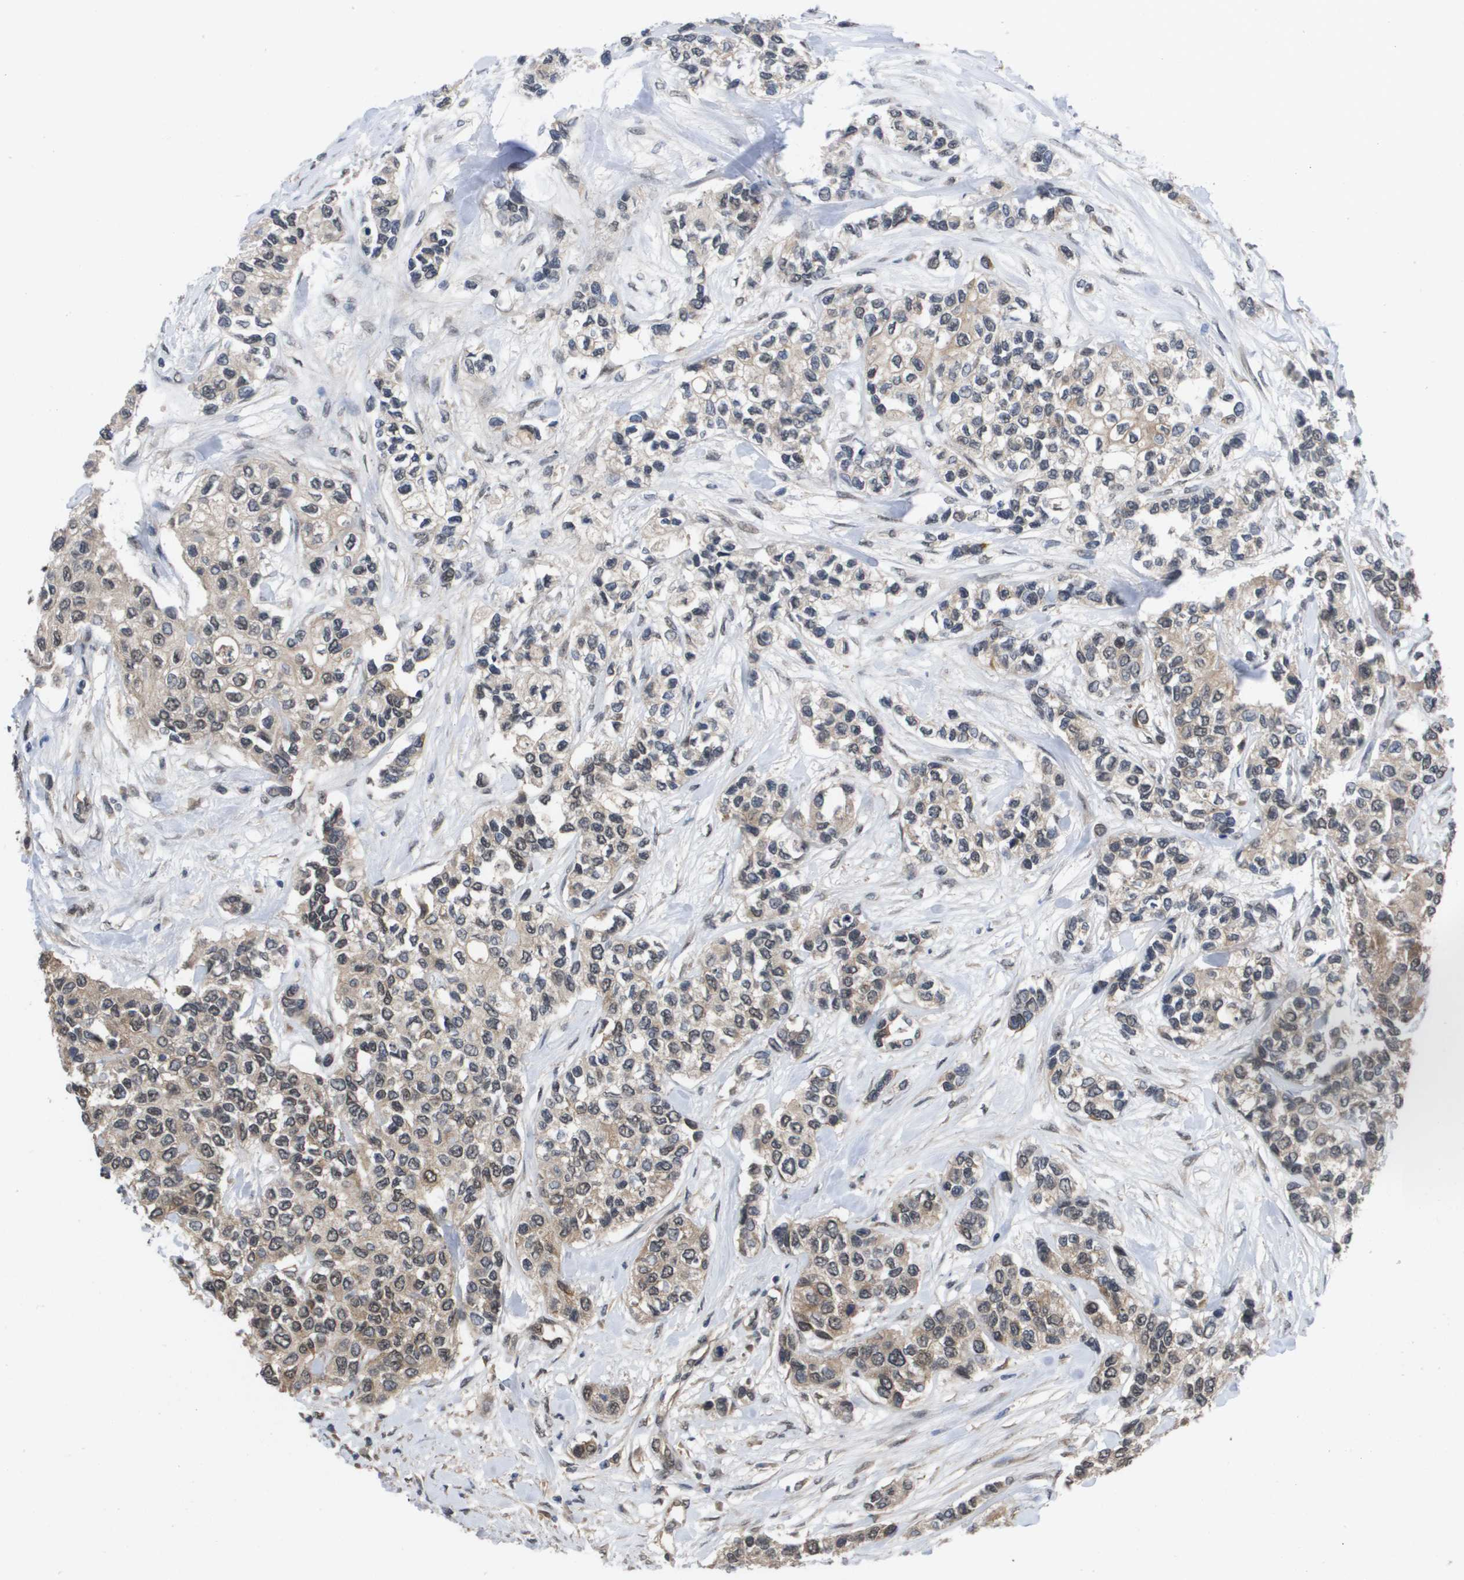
{"staining": {"intensity": "weak", "quantity": "25%-75%", "location": "nuclear"}, "tissue": "urothelial cancer", "cell_type": "Tumor cells", "image_type": "cancer", "snomed": [{"axis": "morphology", "description": "Urothelial carcinoma, High grade"}, {"axis": "topography", "description": "Urinary bladder"}], "caption": "Immunohistochemistry micrograph of neoplastic tissue: human urothelial carcinoma (high-grade) stained using IHC shows low levels of weak protein expression localized specifically in the nuclear of tumor cells, appearing as a nuclear brown color.", "gene": "AMBRA1", "patient": {"sex": "female", "age": 56}}